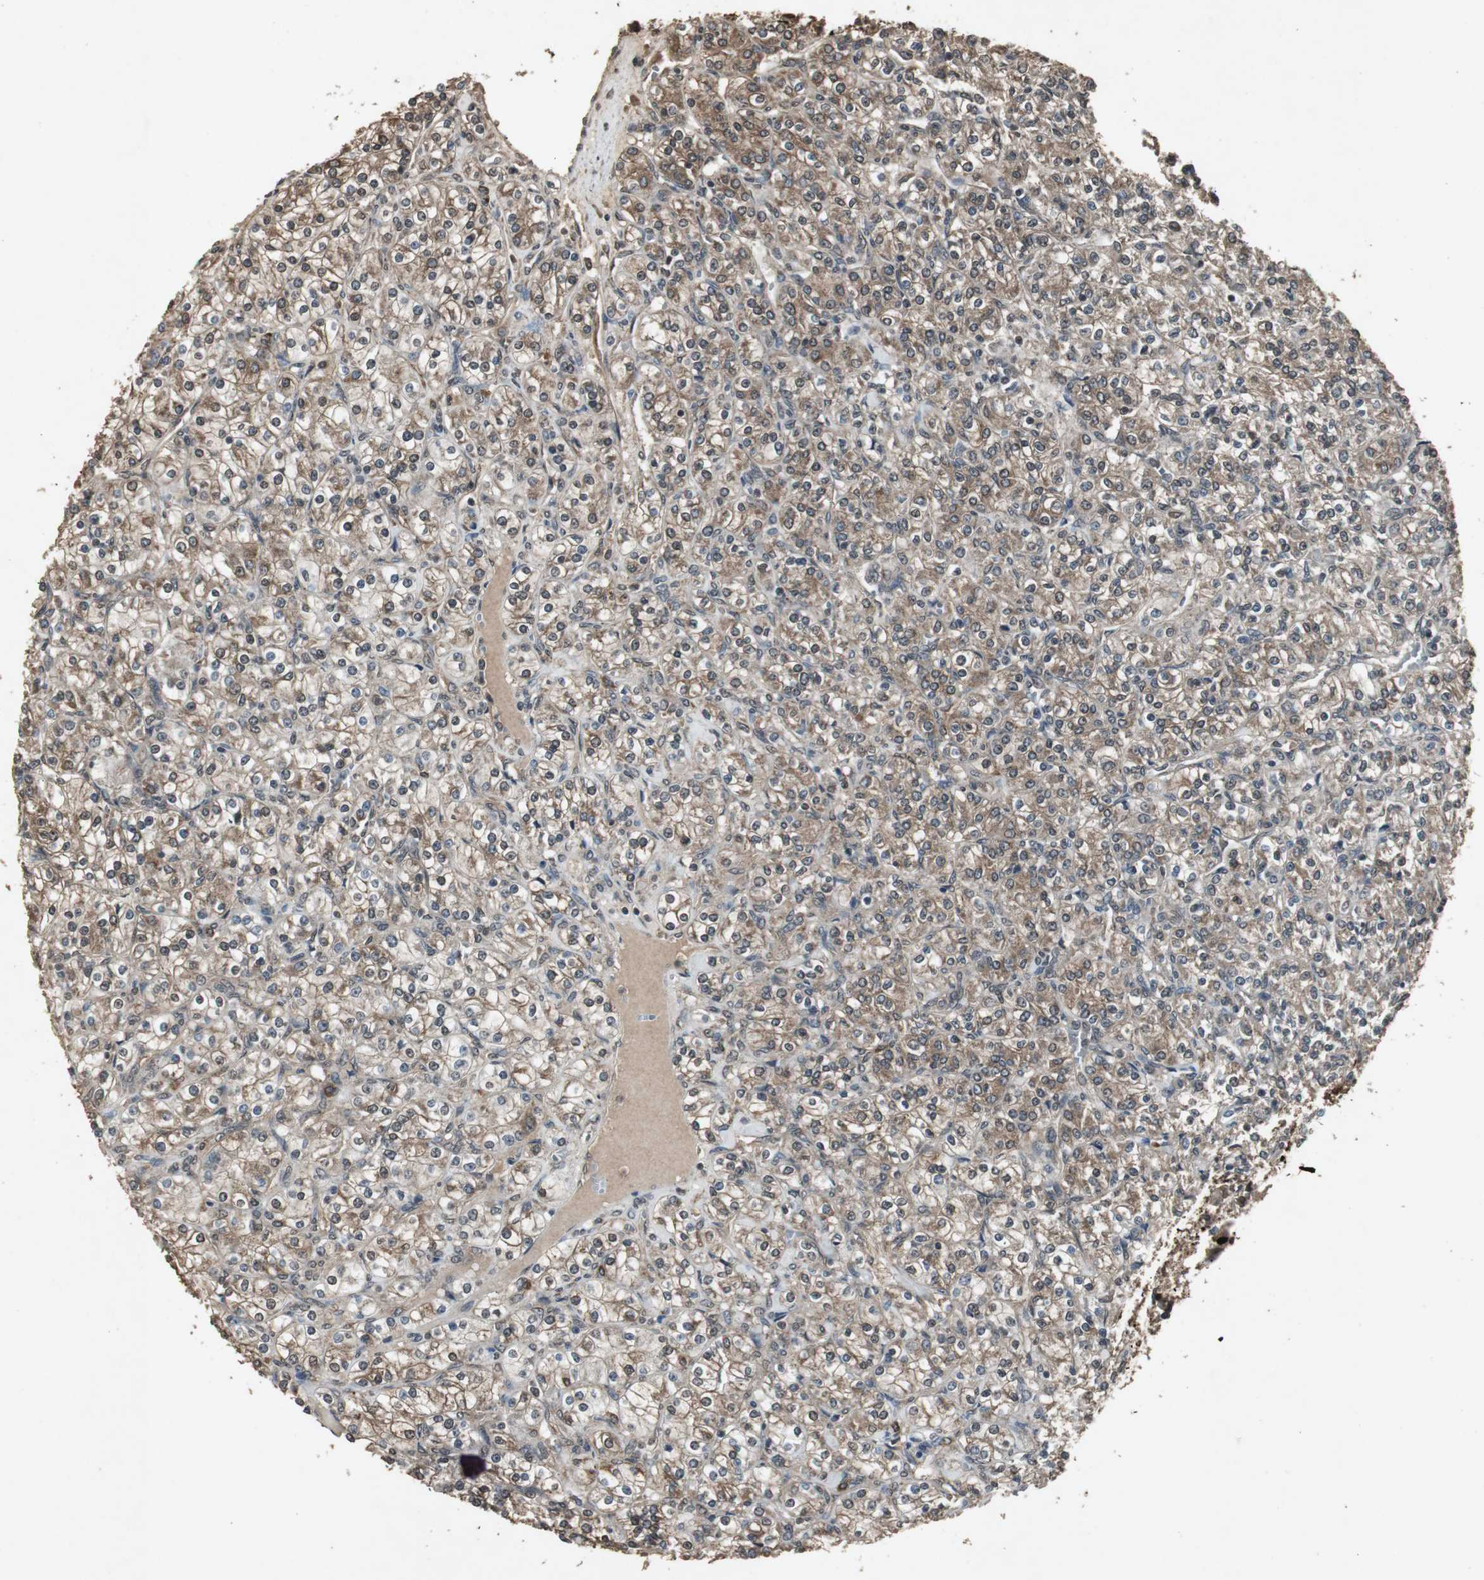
{"staining": {"intensity": "moderate", "quantity": ">75%", "location": "cytoplasmic/membranous,nuclear"}, "tissue": "renal cancer", "cell_type": "Tumor cells", "image_type": "cancer", "snomed": [{"axis": "morphology", "description": "Adenocarcinoma, NOS"}, {"axis": "topography", "description": "Kidney"}], "caption": "There is medium levels of moderate cytoplasmic/membranous and nuclear positivity in tumor cells of renal adenocarcinoma, as demonstrated by immunohistochemical staining (brown color).", "gene": "EMX1", "patient": {"sex": "male", "age": 77}}